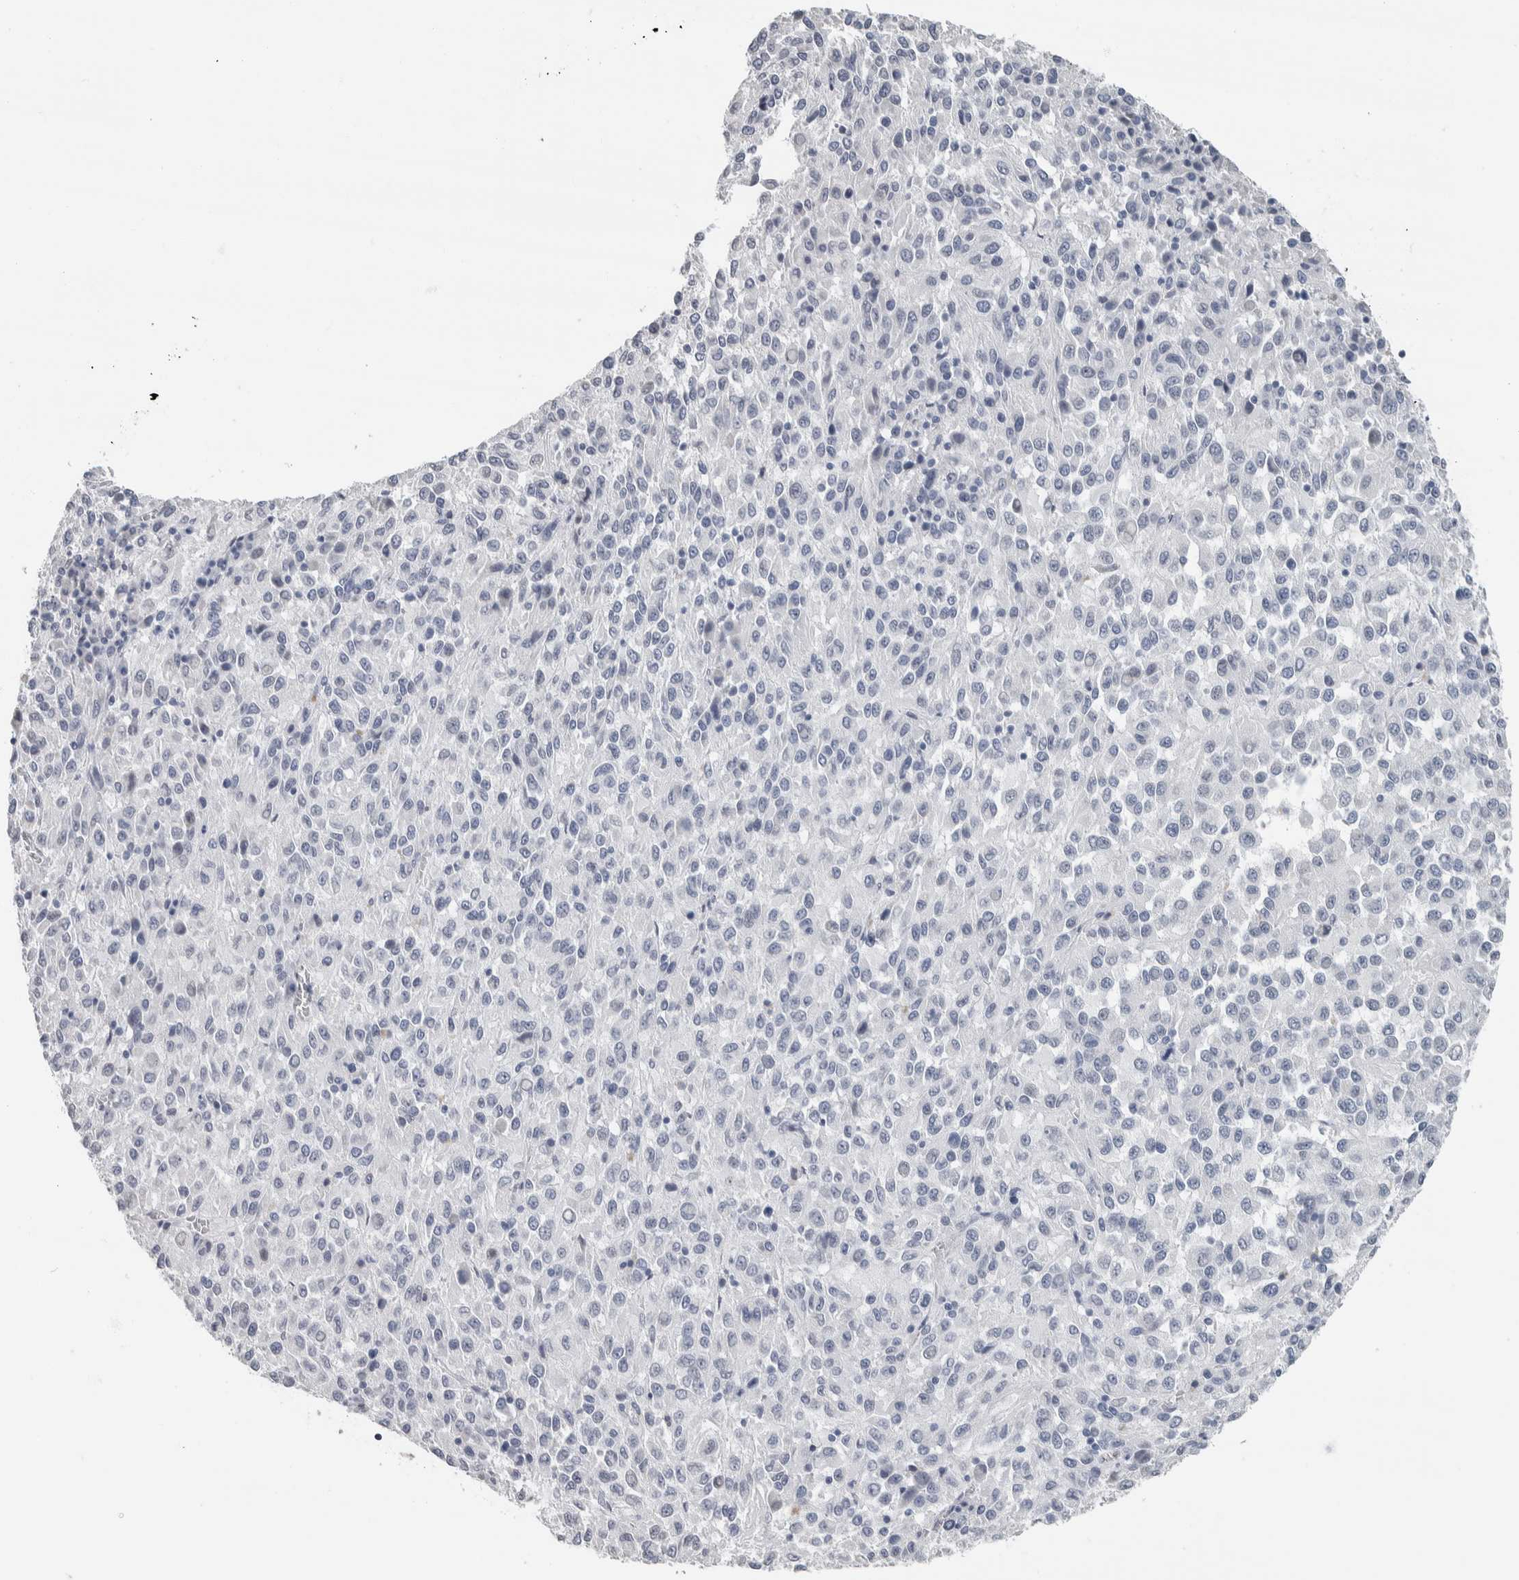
{"staining": {"intensity": "negative", "quantity": "none", "location": "none"}, "tissue": "melanoma", "cell_type": "Tumor cells", "image_type": "cancer", "snomed": [{"axis": "morphology", "description": "Malignant melanoma, Metastatic site"}, {"axis": "topography", "description": "Lung"}], "caption": "High magnification brightfield microscopy of malignant melanoma (metastatic site) stained with DAB (3,3'-diaminobenzidine) (brown) and counterstained with hematoxylin (blue): tumor cells show no significant positivity.", "gene": "NEFM", "patient": {"sex": "male", "age": 64}}